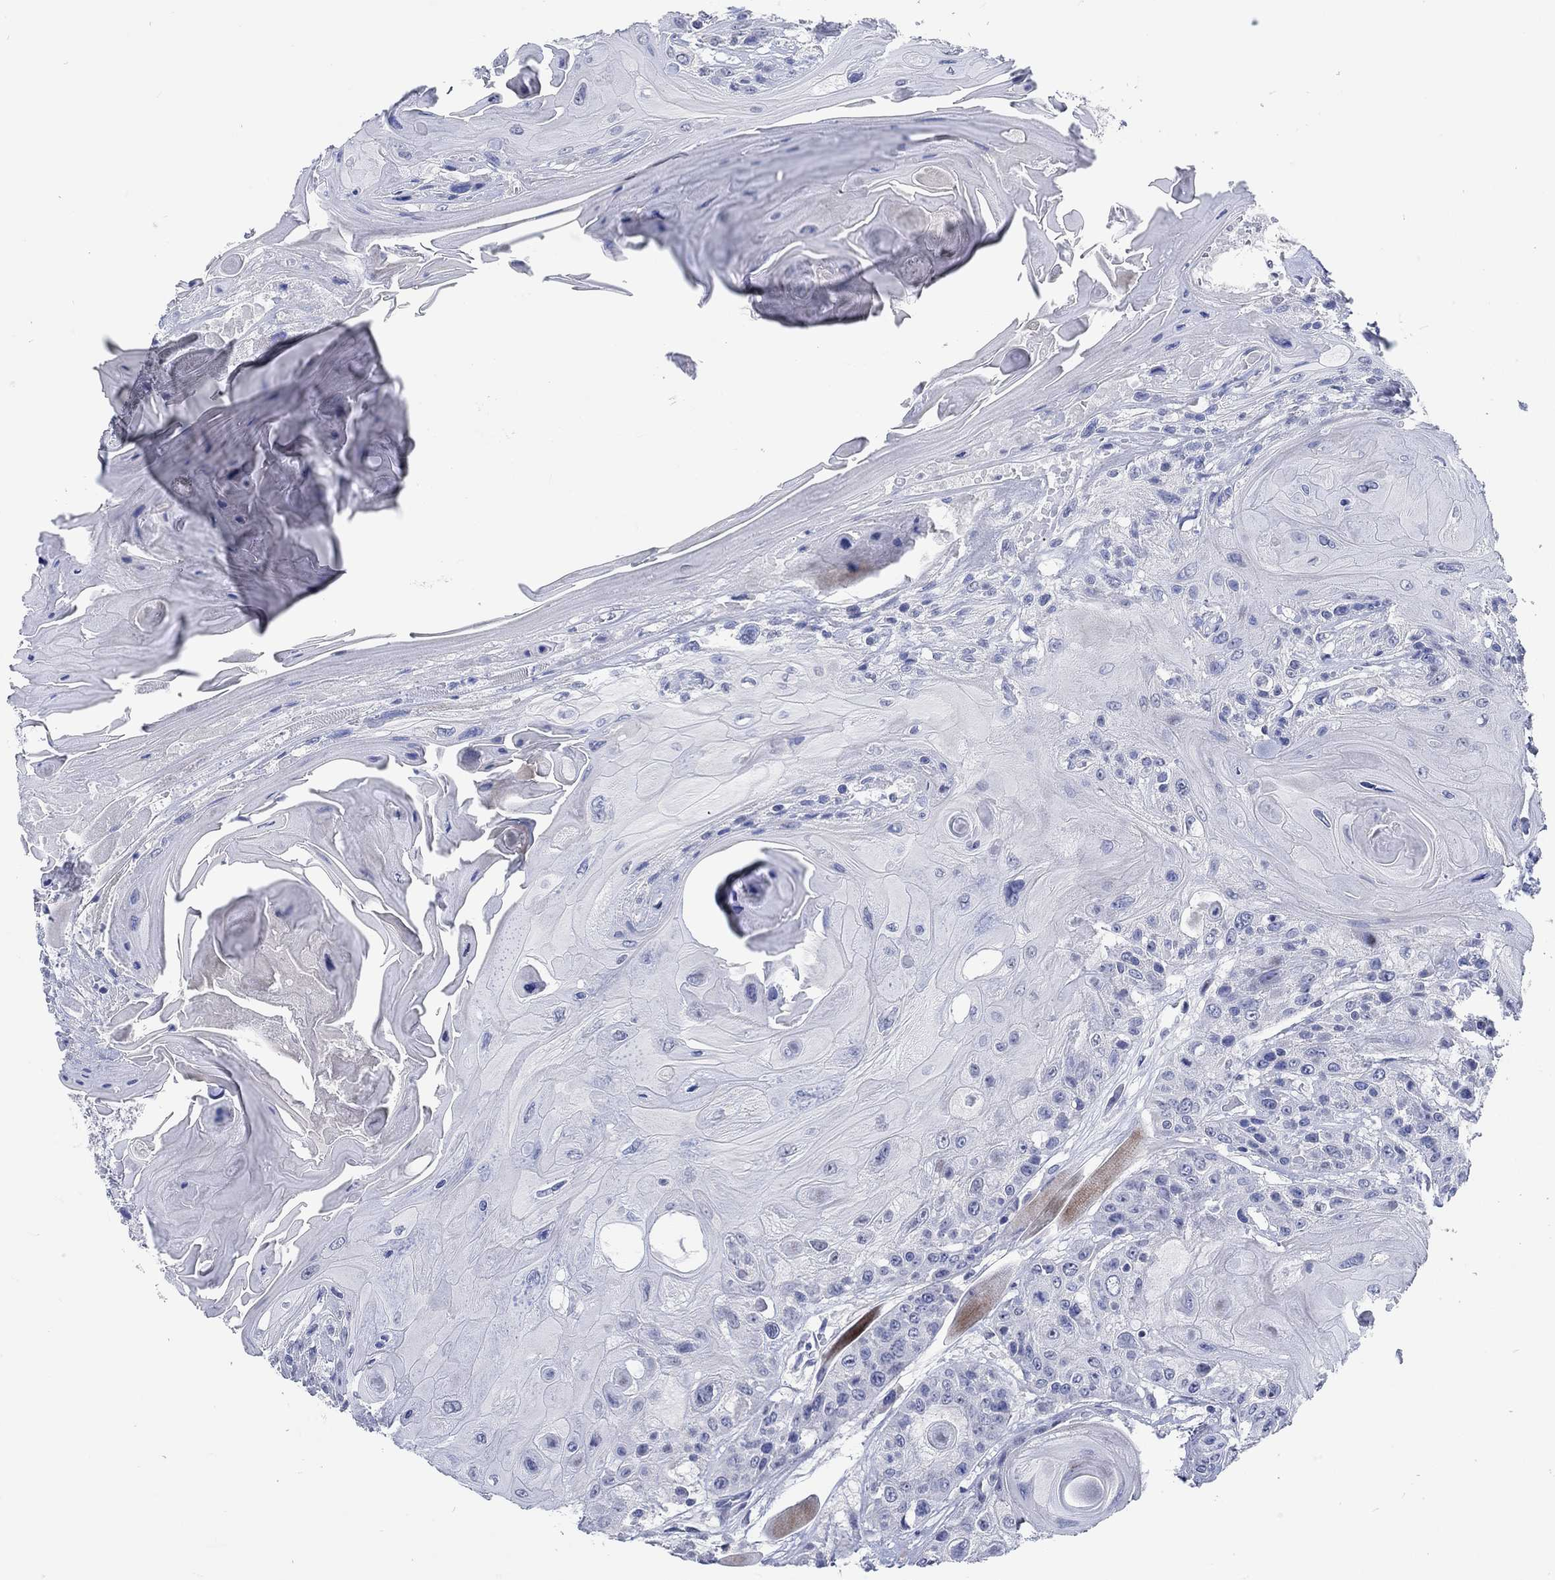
{"staining": {"intensity": "negative", "quantity": "none", "location": "none"}, "tissue": "head and neck cancer", "cell_type": "Tumor cells", "image_type": "cancer", "snomed": [{"axis": "morphology", "description": "Squamous cell carcinoma, NOS"}, {"axis": "topography", "description": "Head-Neck"}], "caption": "Immunohistochemistry (IHC) histopathology image of human head and neck cancer stained for a protein (brown), which displays no staining in tumor cells. The staining is performed using DAB brown chromogen with nuclei counter-stained in using hematoxylin.", "gene": "C4orf47", "patient": {"sex": "female", "age": 59}}